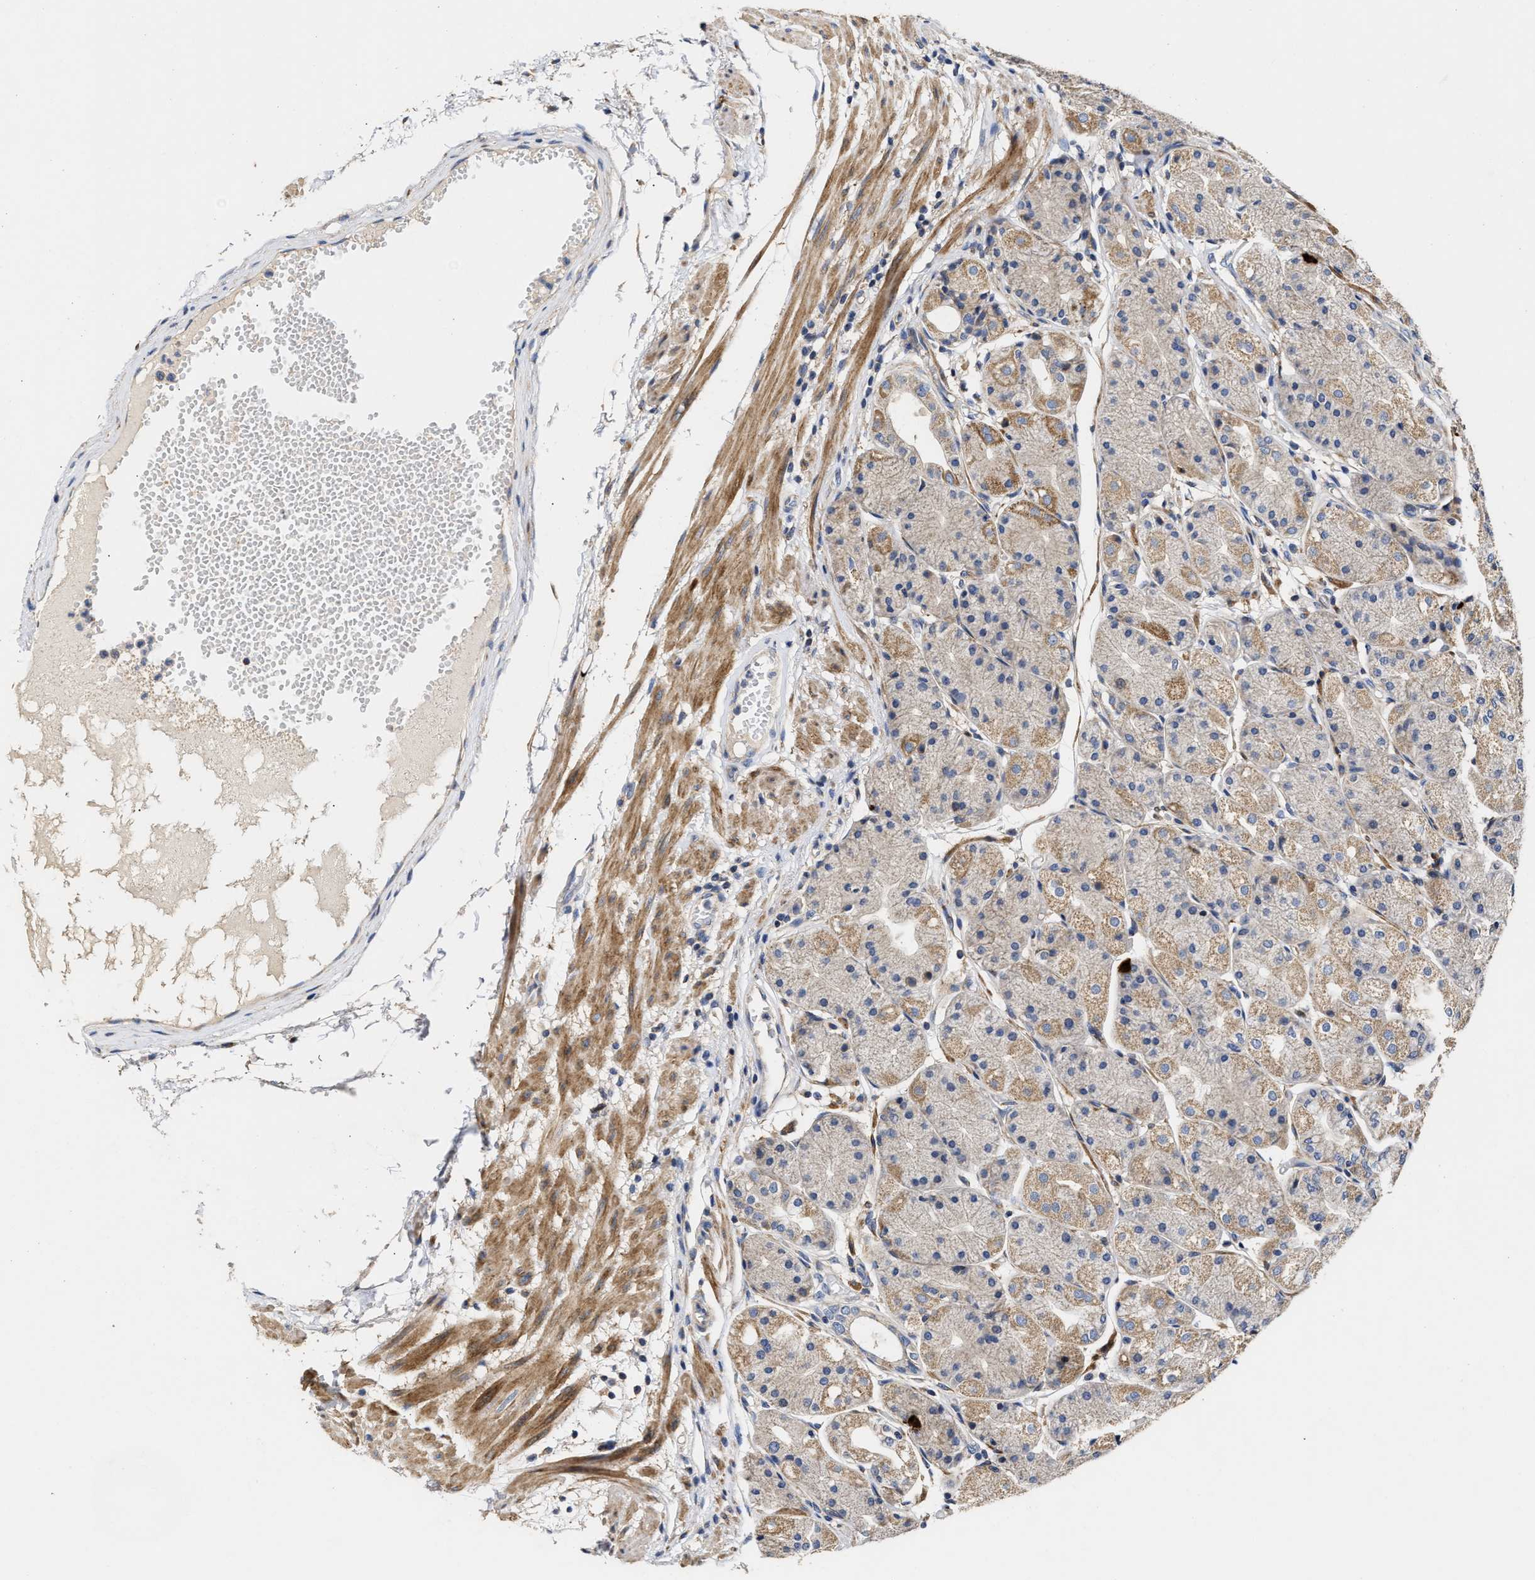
{"staining": {"intensity": "moderate", "quantity": "<25%", "location": "cytoplasmic/membranous"}, "tissue": "stomach", "cell_type": "Glandular cells", "image_type": "normal", "snomed": [{"axis": "morphology", "description": "Normal tissue, NOS"}, {"axis": "topography", "description": "Stomach, upper"}], "caption": "Normal stomach was stained to show a protein in brown. There is low levels of moderate cytoplasmic/membranous positivity in approximately <25% of glandular cells.", "gene": "MALSU1", "patient": {"sex": "male", "age": 72}}